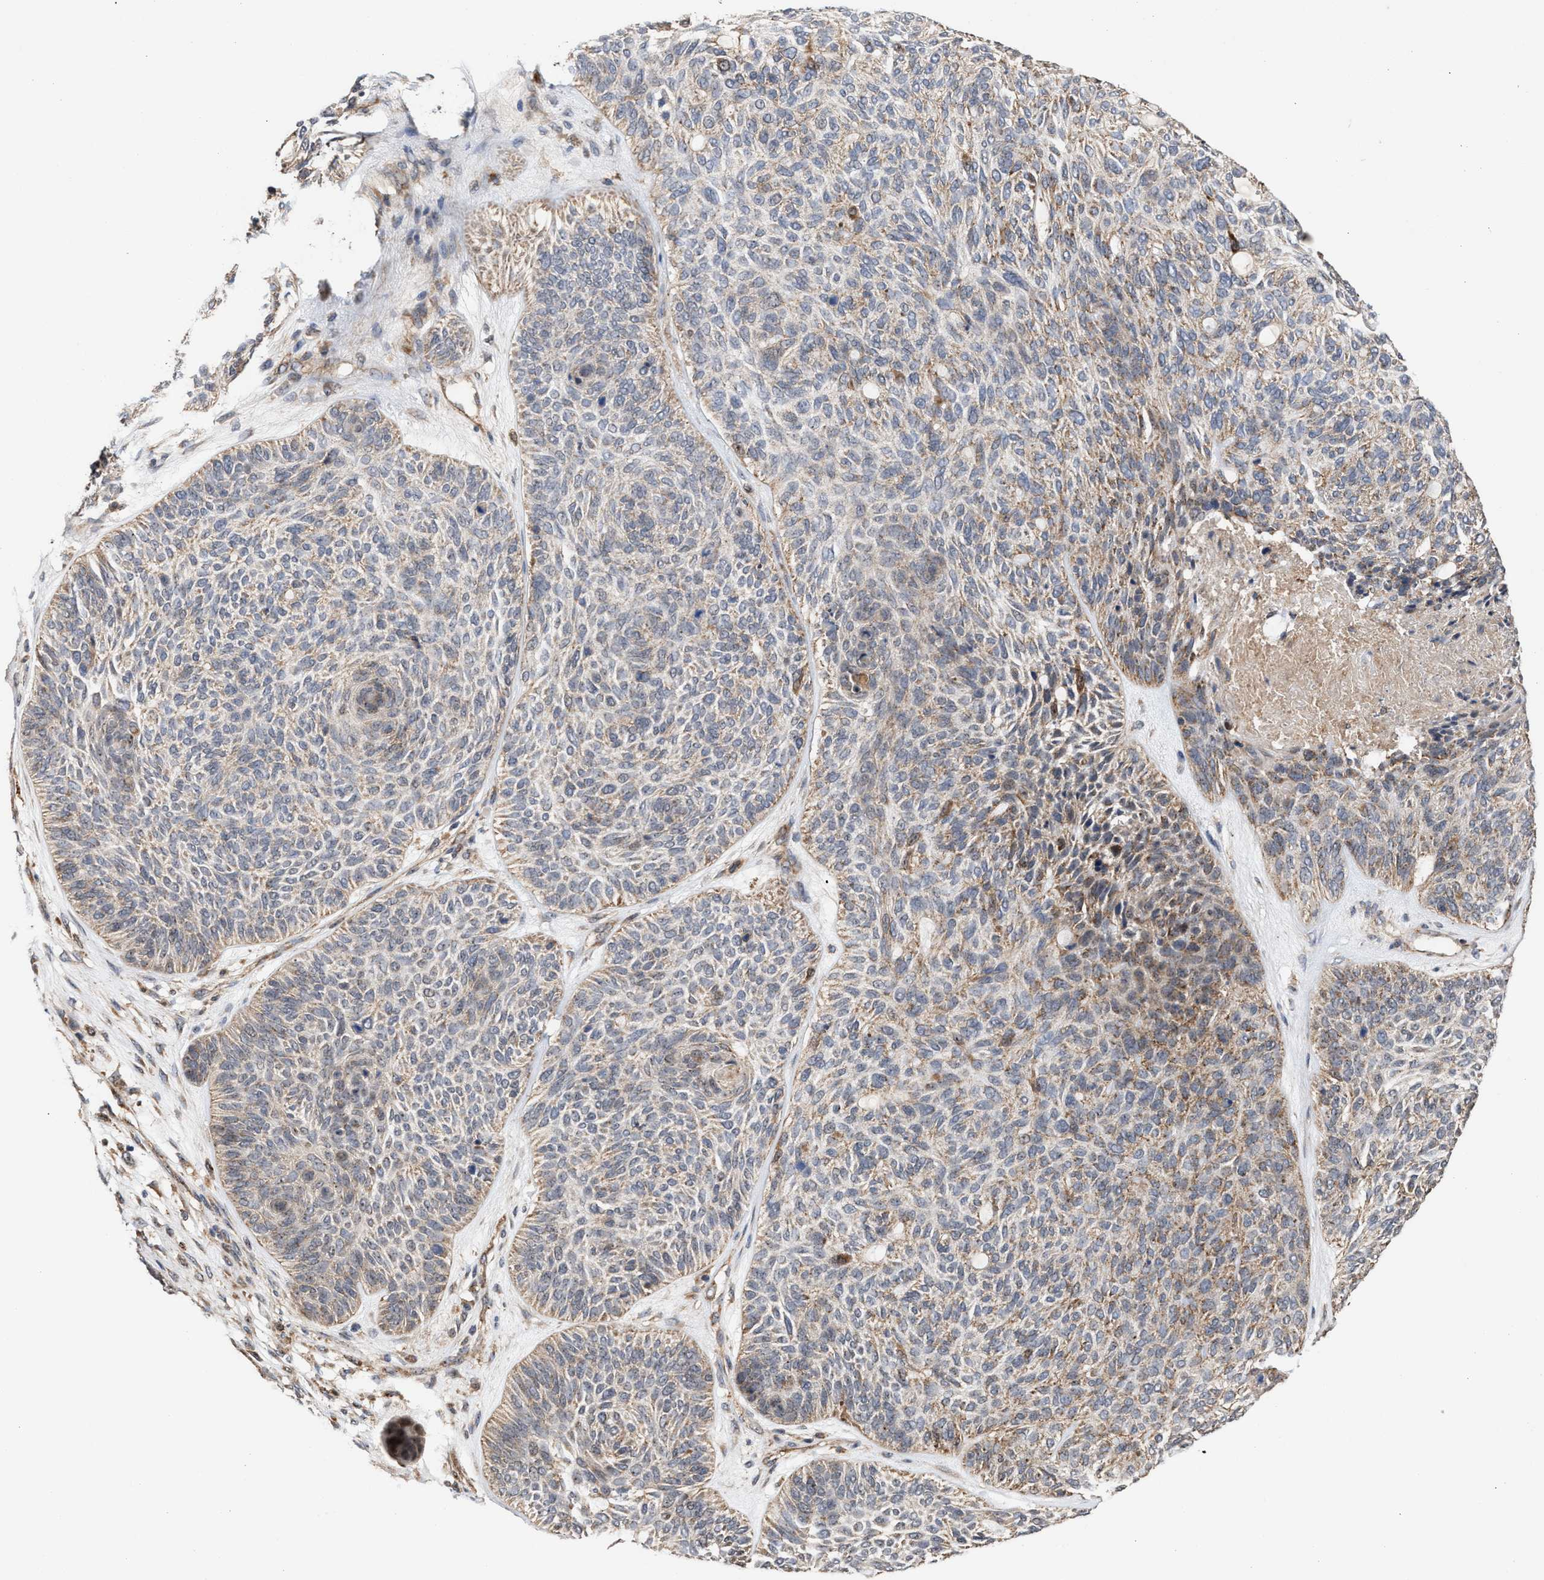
{"staining": {"intensity": "weak", "quantity": "<25%", "location": "cytoplasmic/membranous"}, "tissue": "skin cancer", "cell_type": "Tumor cells", "image_type": "cancer", "snomed": [{"axis": "morphology", "description": "Basal cell carcinoma"}, {"axis": "topography", "description": "Skin"}], "caption": "Tumor cells are negative for brown protein staining in skin basal cell carcinoma.", "gene": "EXOSC2", "patient": {"sex": "male", "age": 55}}